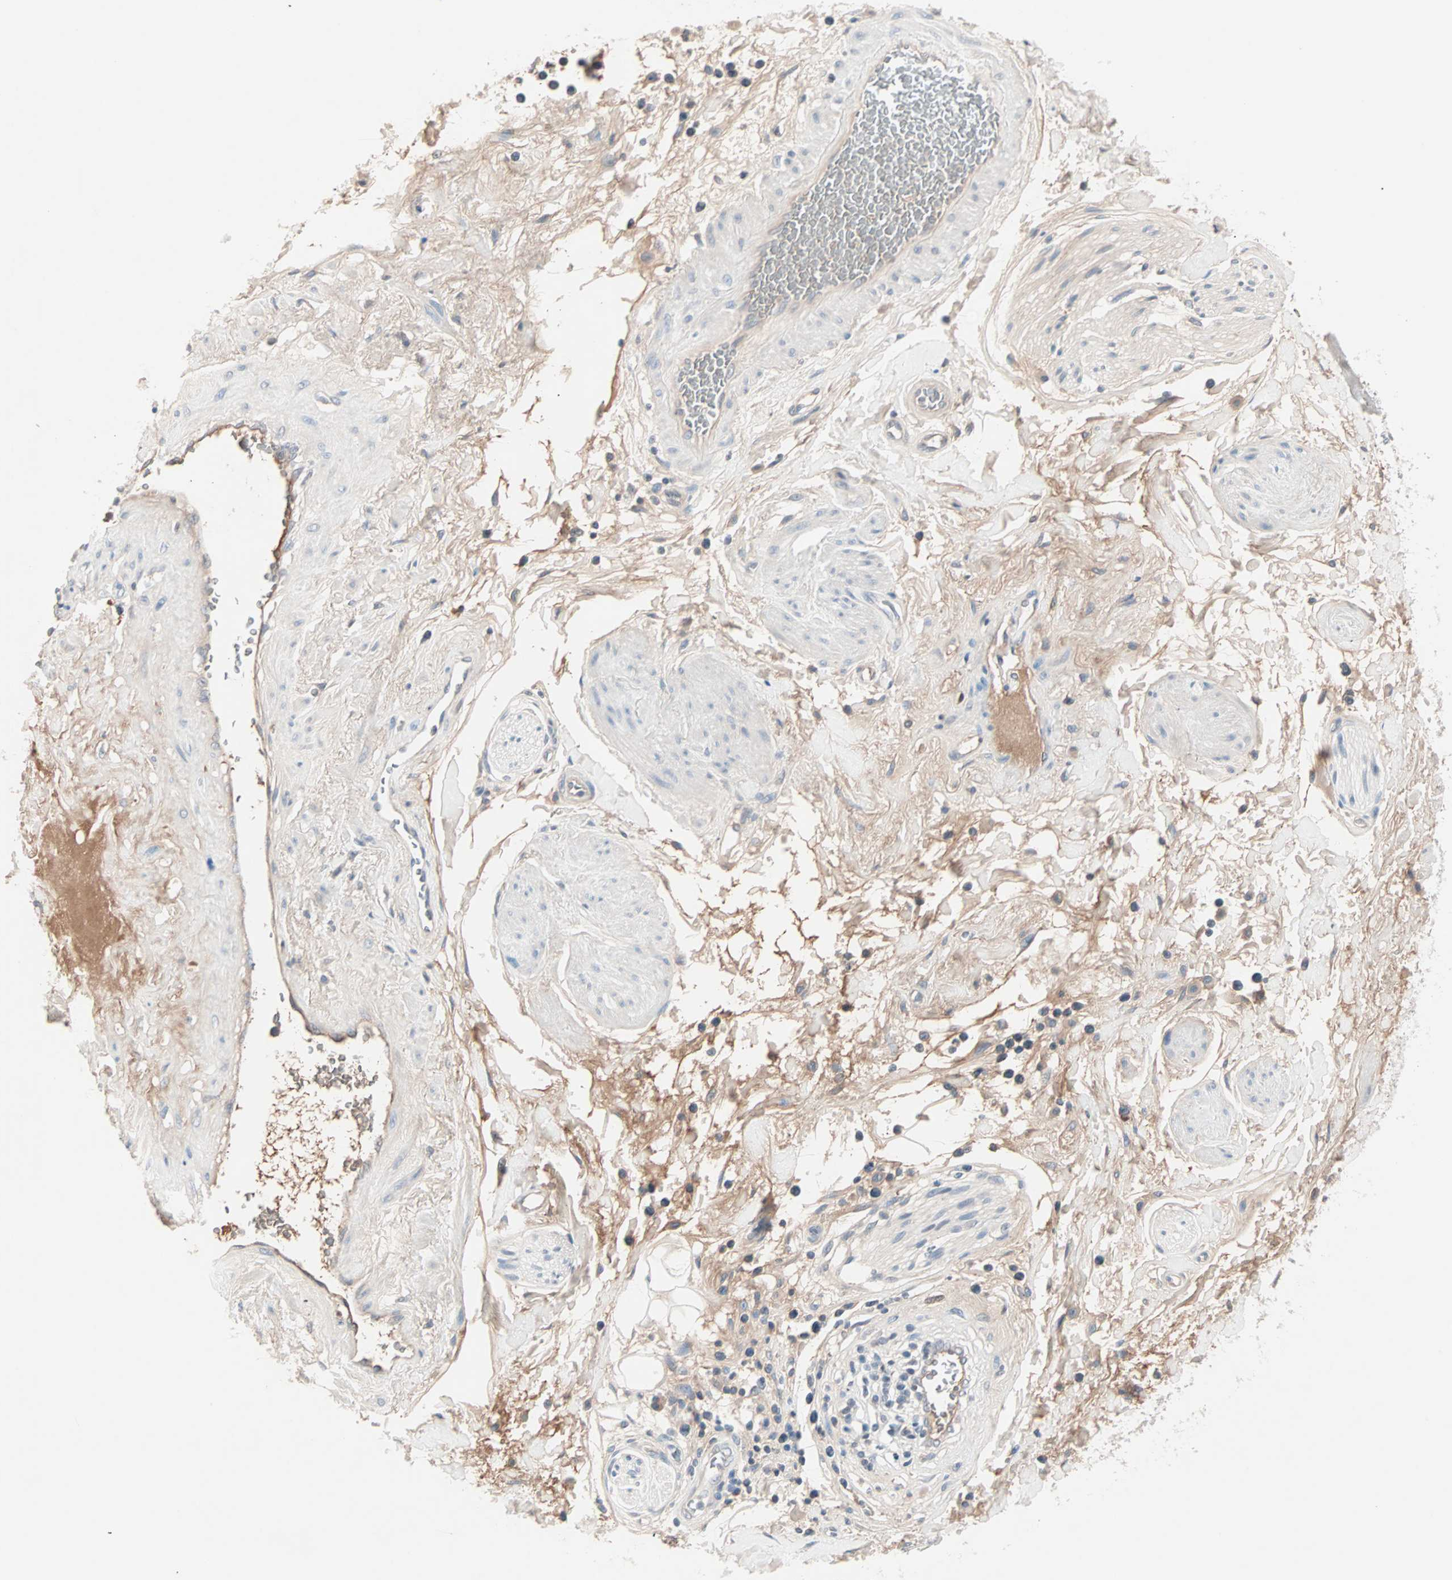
{"staining": {"intensity": "negative", "quantity": "none", "location": "none"}, "tissue": "adipose tissue", "cell_type": "Adipocytes", "image_type": "normal", "snomed": [{"axis": "morphology", "description": "Normal tissue, NOS"}, {"axis": "topography", "description": "Soft tissue"}, {"axis": "topography", "description": "Peripheral nerve tissue"}], "caption": "There is no significant expression in adipocytes of adipose tissue. (DAB (3,3'-diaminobenzidine) immunohistochemistry (IHC) visualized using brightfield microscopy, high magnification).", "gene": "CCNE2", "patient": {"sex": "female", "age": 71}}